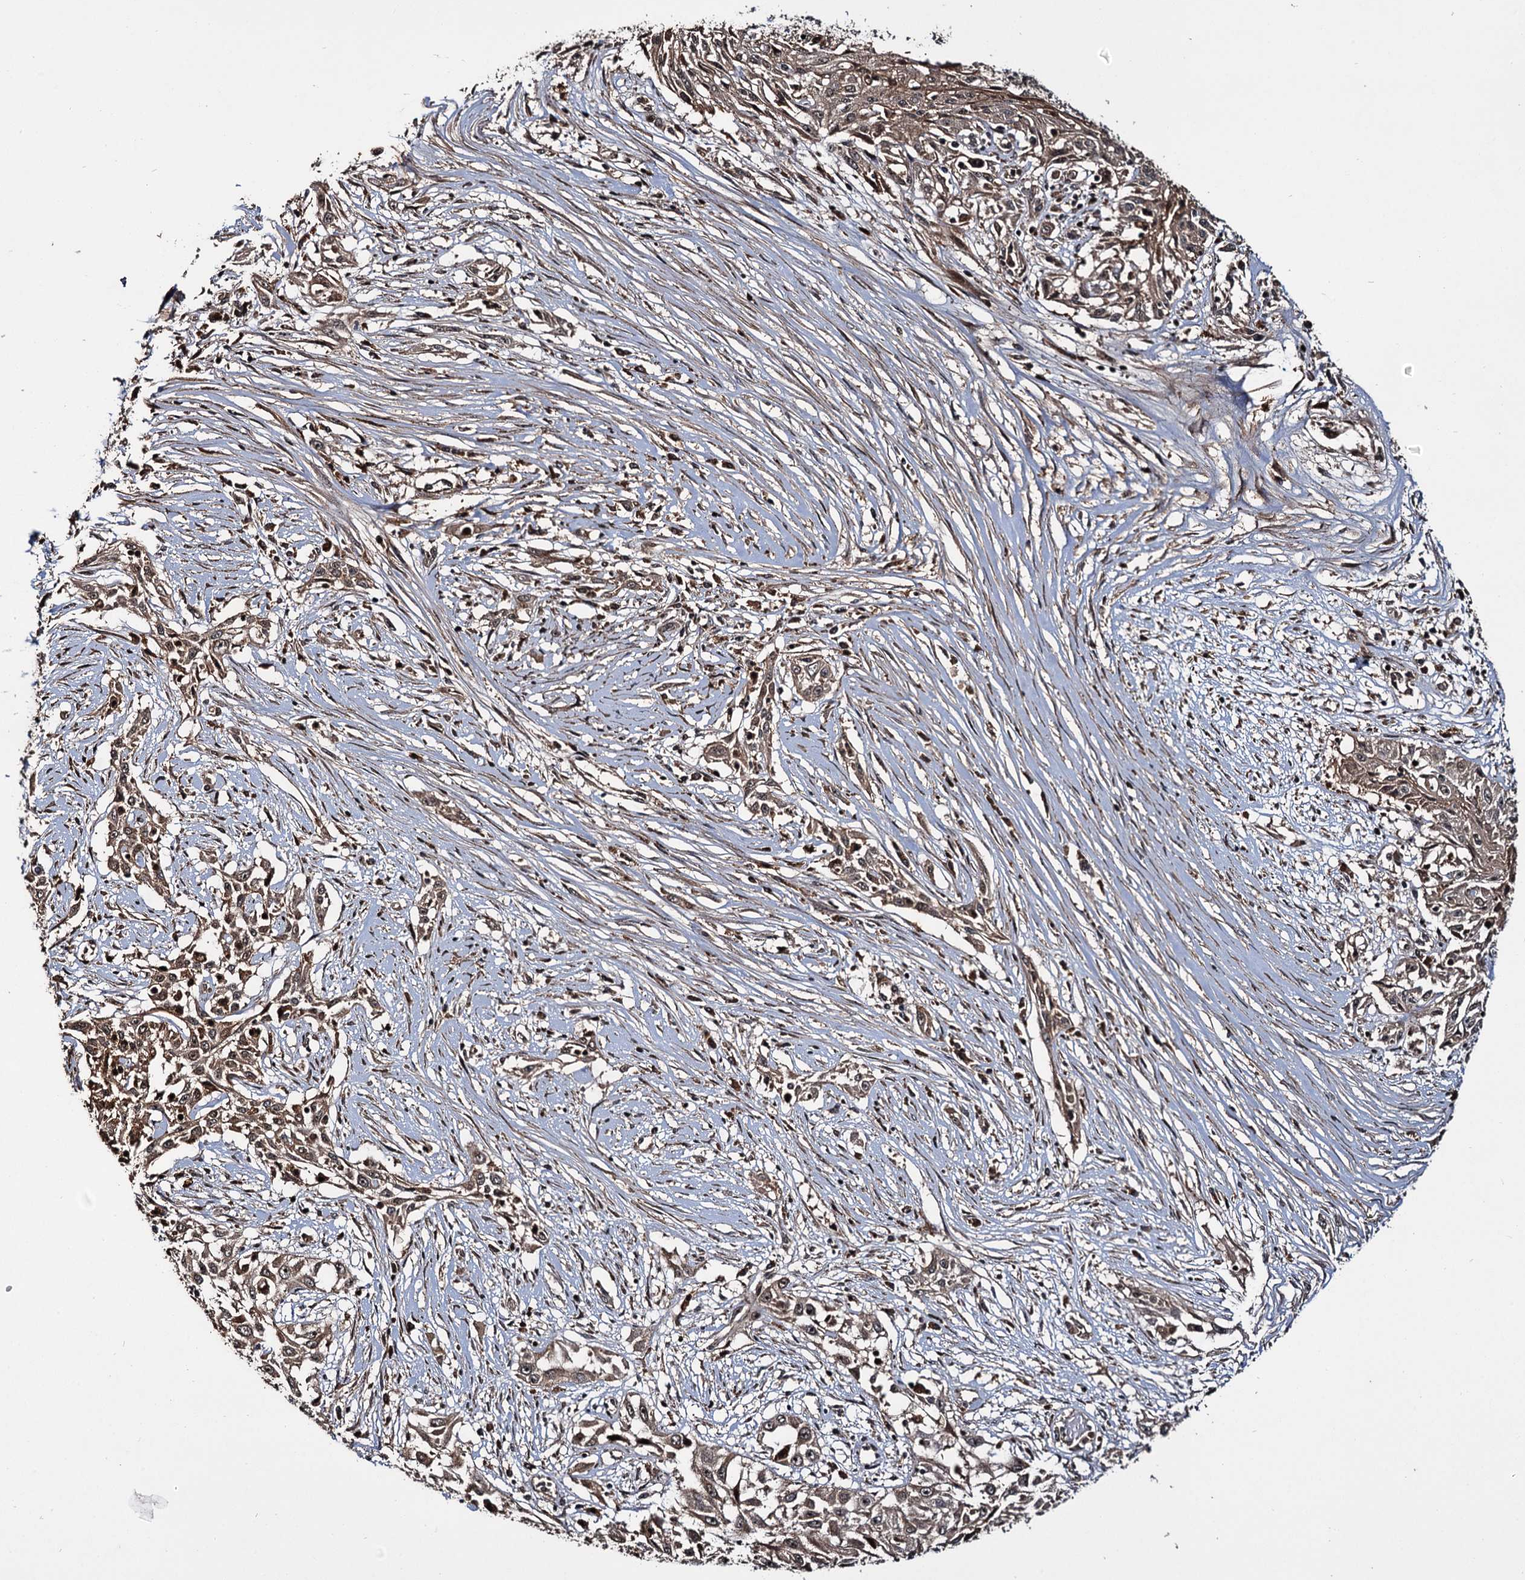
{"staining": {"intensity": "weak", "quantity": ">75%", "location": "cytoplasmic/membranous"}, "tissue": "skin cancer", "cell_type": "Tumor cells", "image_type": "cancer", "snomed": [{"axis": "morphology", "description": "Squamous cell carcinoma, NOS"}, {"axis": "morphology", "description": "Squamous cell carcinoma, metastatic, NOS"}, {"axis": "topography", "description": "Skin"}, {"axis": "topography", "description": "Lymph node"}], "caption": "The immunohistochemical stain highlights weak cytoplasmic/membranous staining in tumor cells of skin metastatic squamous cell carcinoma tissue.", "gene": "CEP192", "patient": {"sex": "male", "age": 75}}